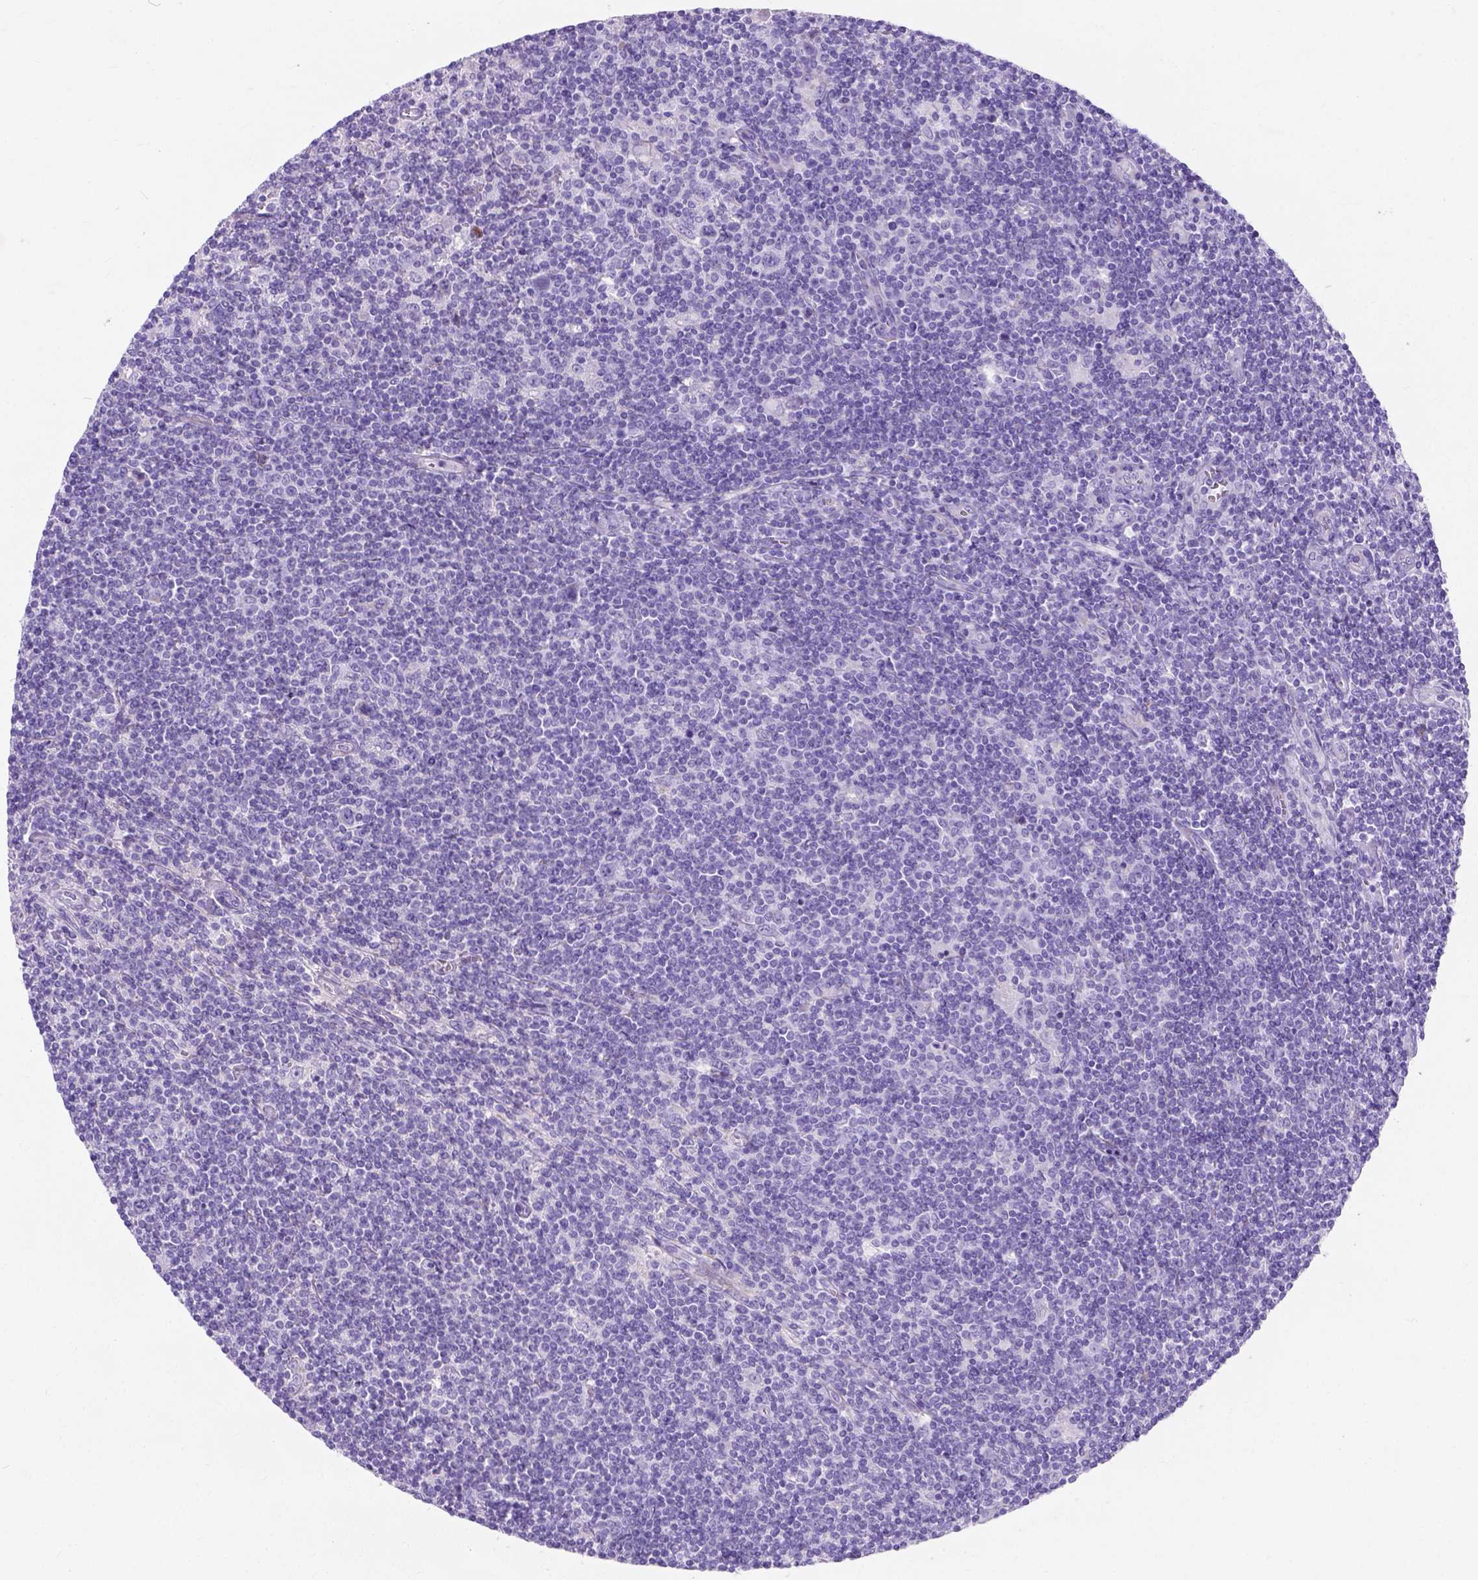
{"staining": {"intensity": "negative", "quantity": "none", "location": "none"}, "tissue": "lymphoma", "cell_type": "Tumor cells", "image_type": "cancer", "snomed": [{"axis": "morphology", "description": "Hodgkin's disease, NOS"}, {"axis": "topography", "description": "Lymph node"}], "caption": "DAB (3,3'-diaminobenzidine) immunohistochemical staining of human Hodgkin's disease shows no significant expression in tumor cells.", "gene": "MYH15", "patient": {"sex": "male", "age": 40}}